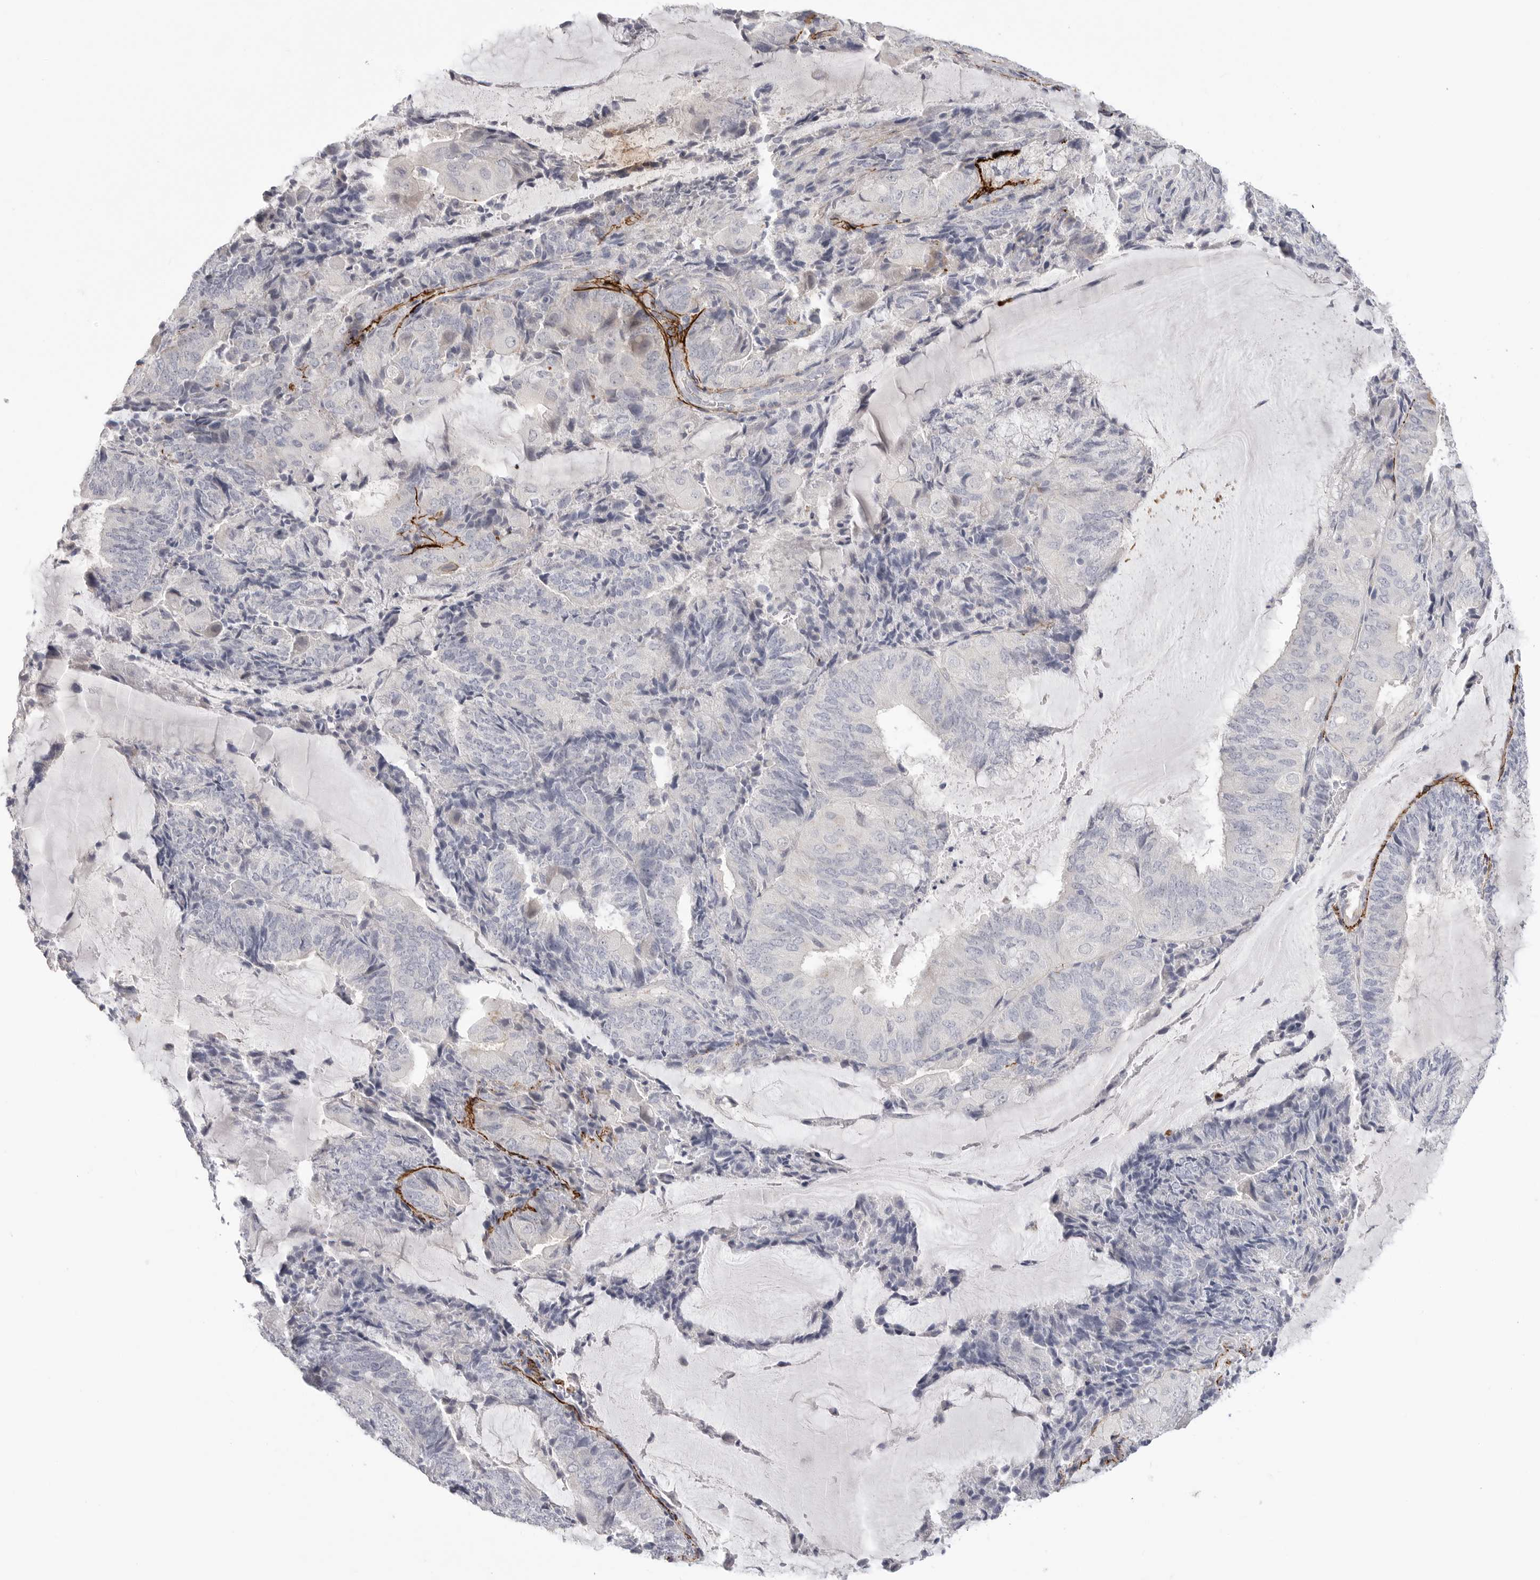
{"staining": {"intensity": "negative", "quantity": "none", "location": "none"}, "tissue": "endometrial cancer", "cell_type": "Tumor cells", "image_type": "cancer", "snomed": [{"axis": "morphology", "description": "Adenocarcinoma, NOS"}, {"axis": "topography", "description": "Endometrium"}], "caption": "Endometrial cancer (adenocarcinoma) was stained to show a protein in brown. There is no significant expression in tumor cells. (DAB (3,3'-diaminobenzidine) immunohistochemistry visualized using brightfield microscopy, high magnification).", "gene": "FBN2", "patient": {"sex": "female", "age": 81}}